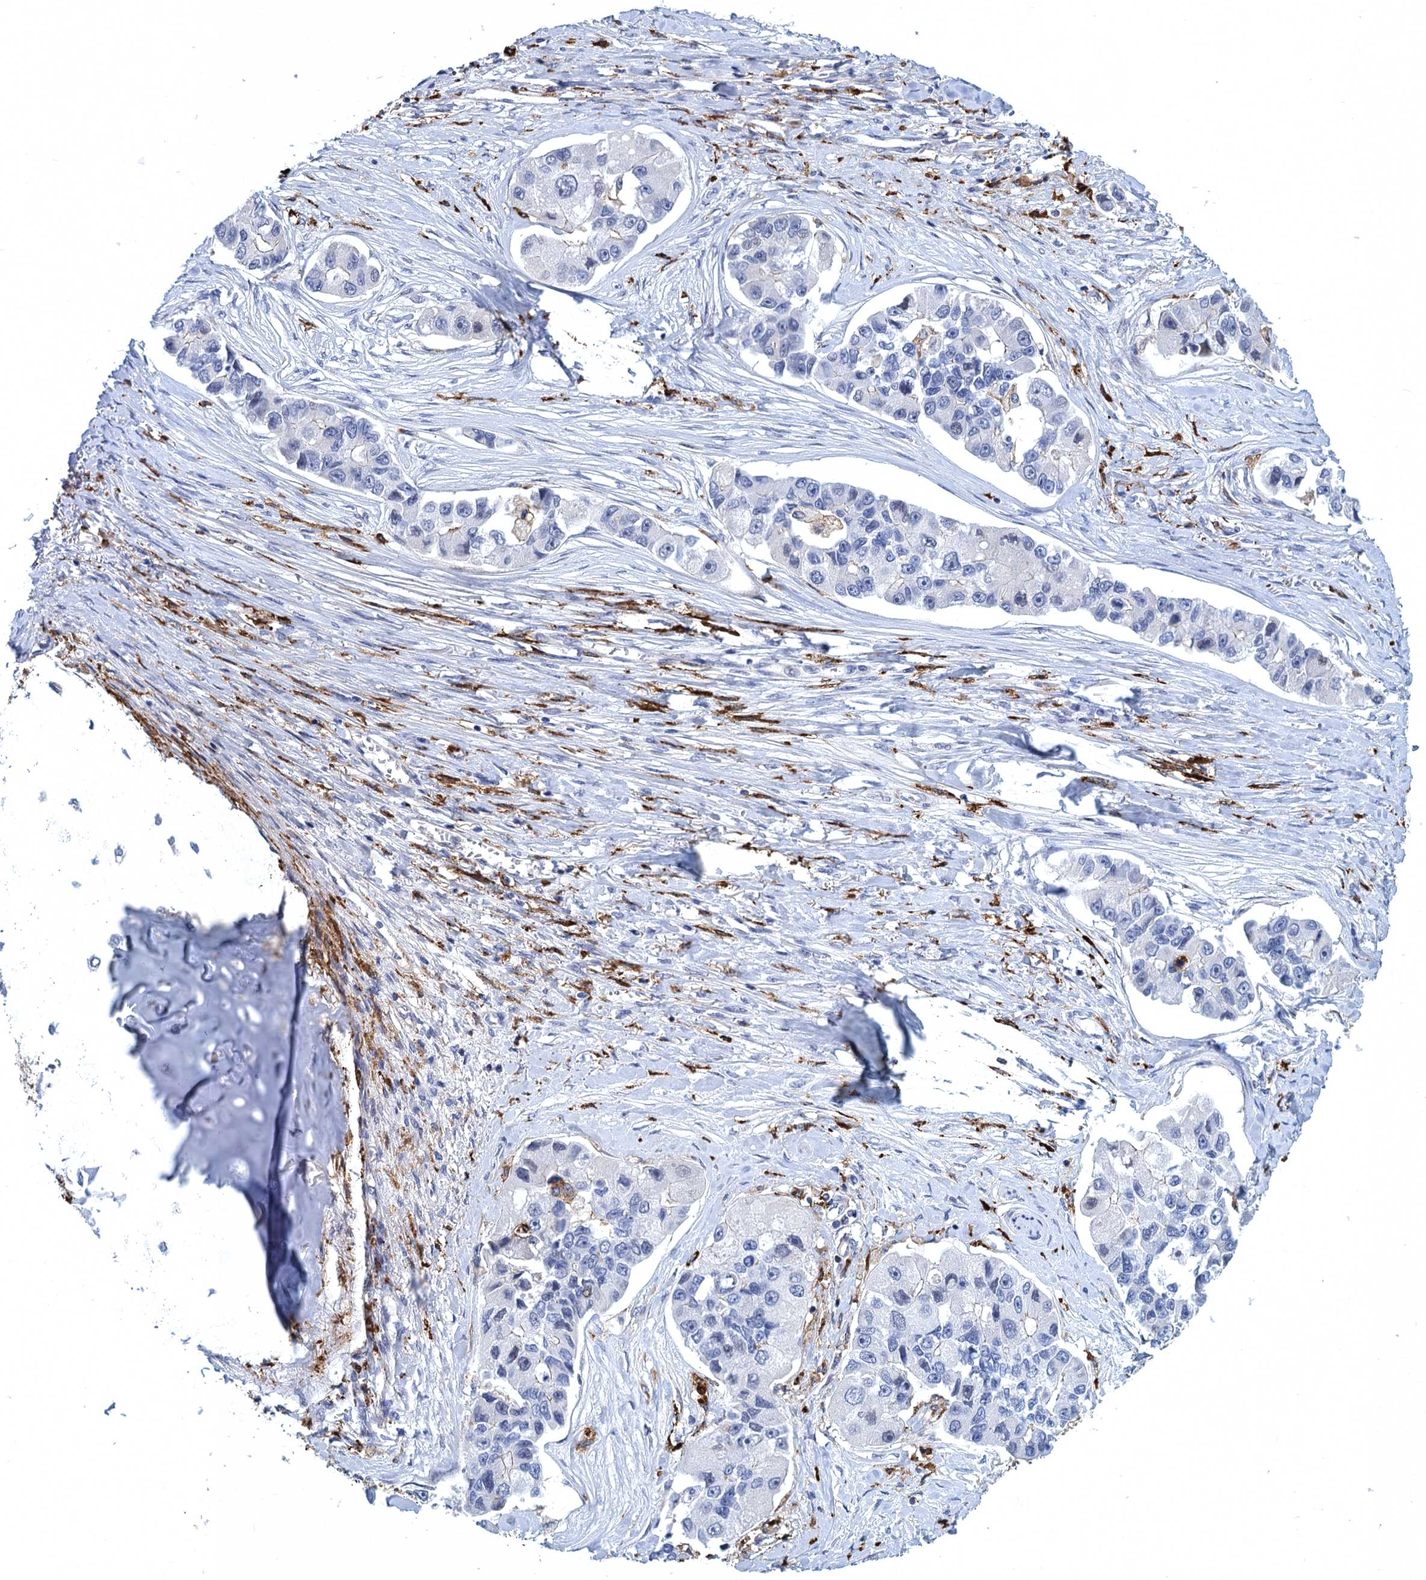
{"staining": {"intensity": "negative", "quantity": "none", "location": "none"}, "tissue": "lung cancer", "cell_type": "Tumor cells", "image_type": "cancer", "snomed": [{"axis": "morphology", "description": "Adenocarcinoma, NOS"}, {"axis": "topography", "description": "Lung"}], "caption": "A micrograph of adenocarcinoma (lung) stained for a protein exhibits no brown staining in tumor cells.", "gene": "DNHD1", "patient": {"sex": "female", "age": 54}}